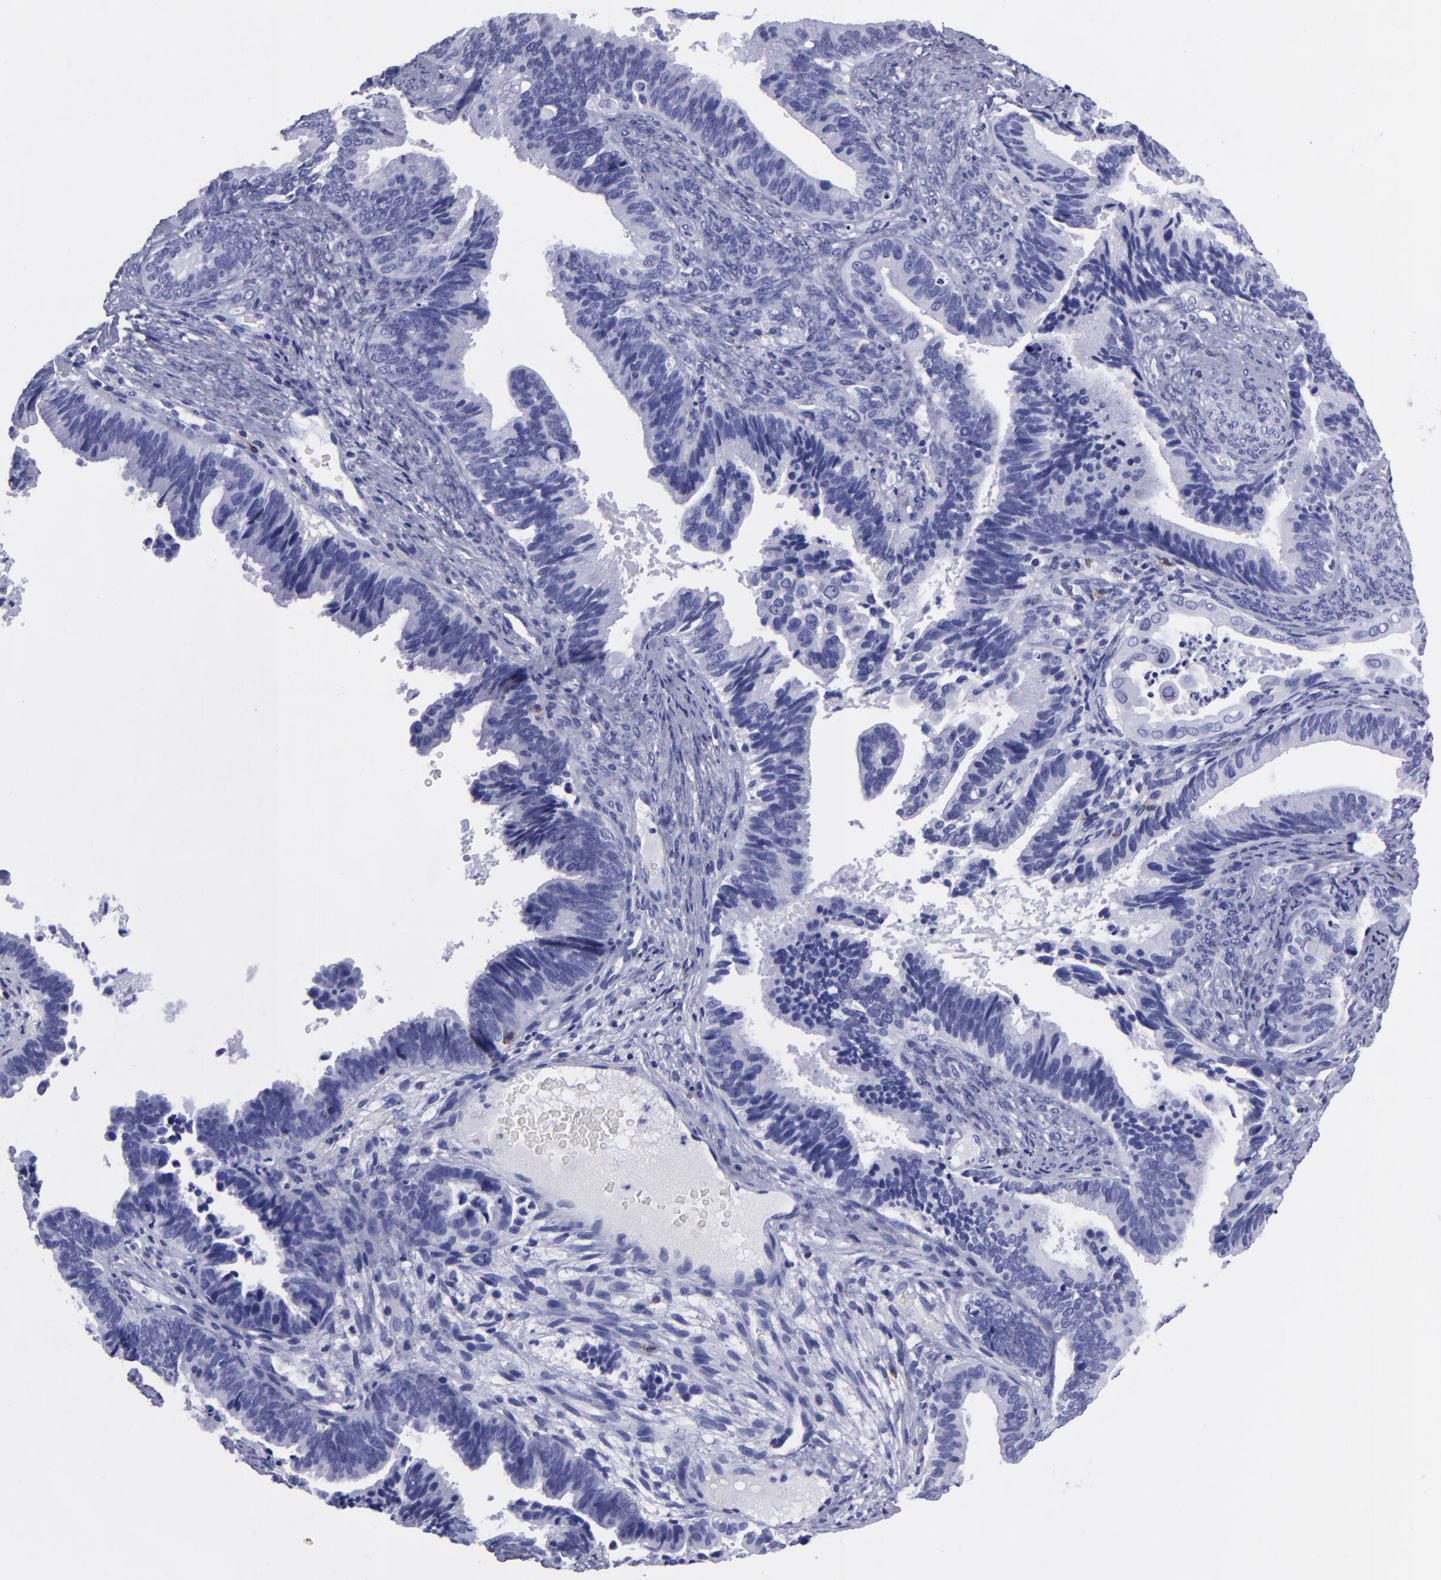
{"staining": {"intensity": "negative", "quantity": "none", "location": "none"}, "tissue": "cervical cancer", "cell_type": "Tumor cells", "image_type": "cancer", "snomed": [{"axis": "morphology", "description": "Adenocarcinoma, NOS"}, {"axis": "topography", "description": "Cervix"}], "caption": "Tumor cells are negative for protein expression in human adenocarcinoma (cervical).", "gene": "CD6", "patient": {"sex": "female", "age": 47}}